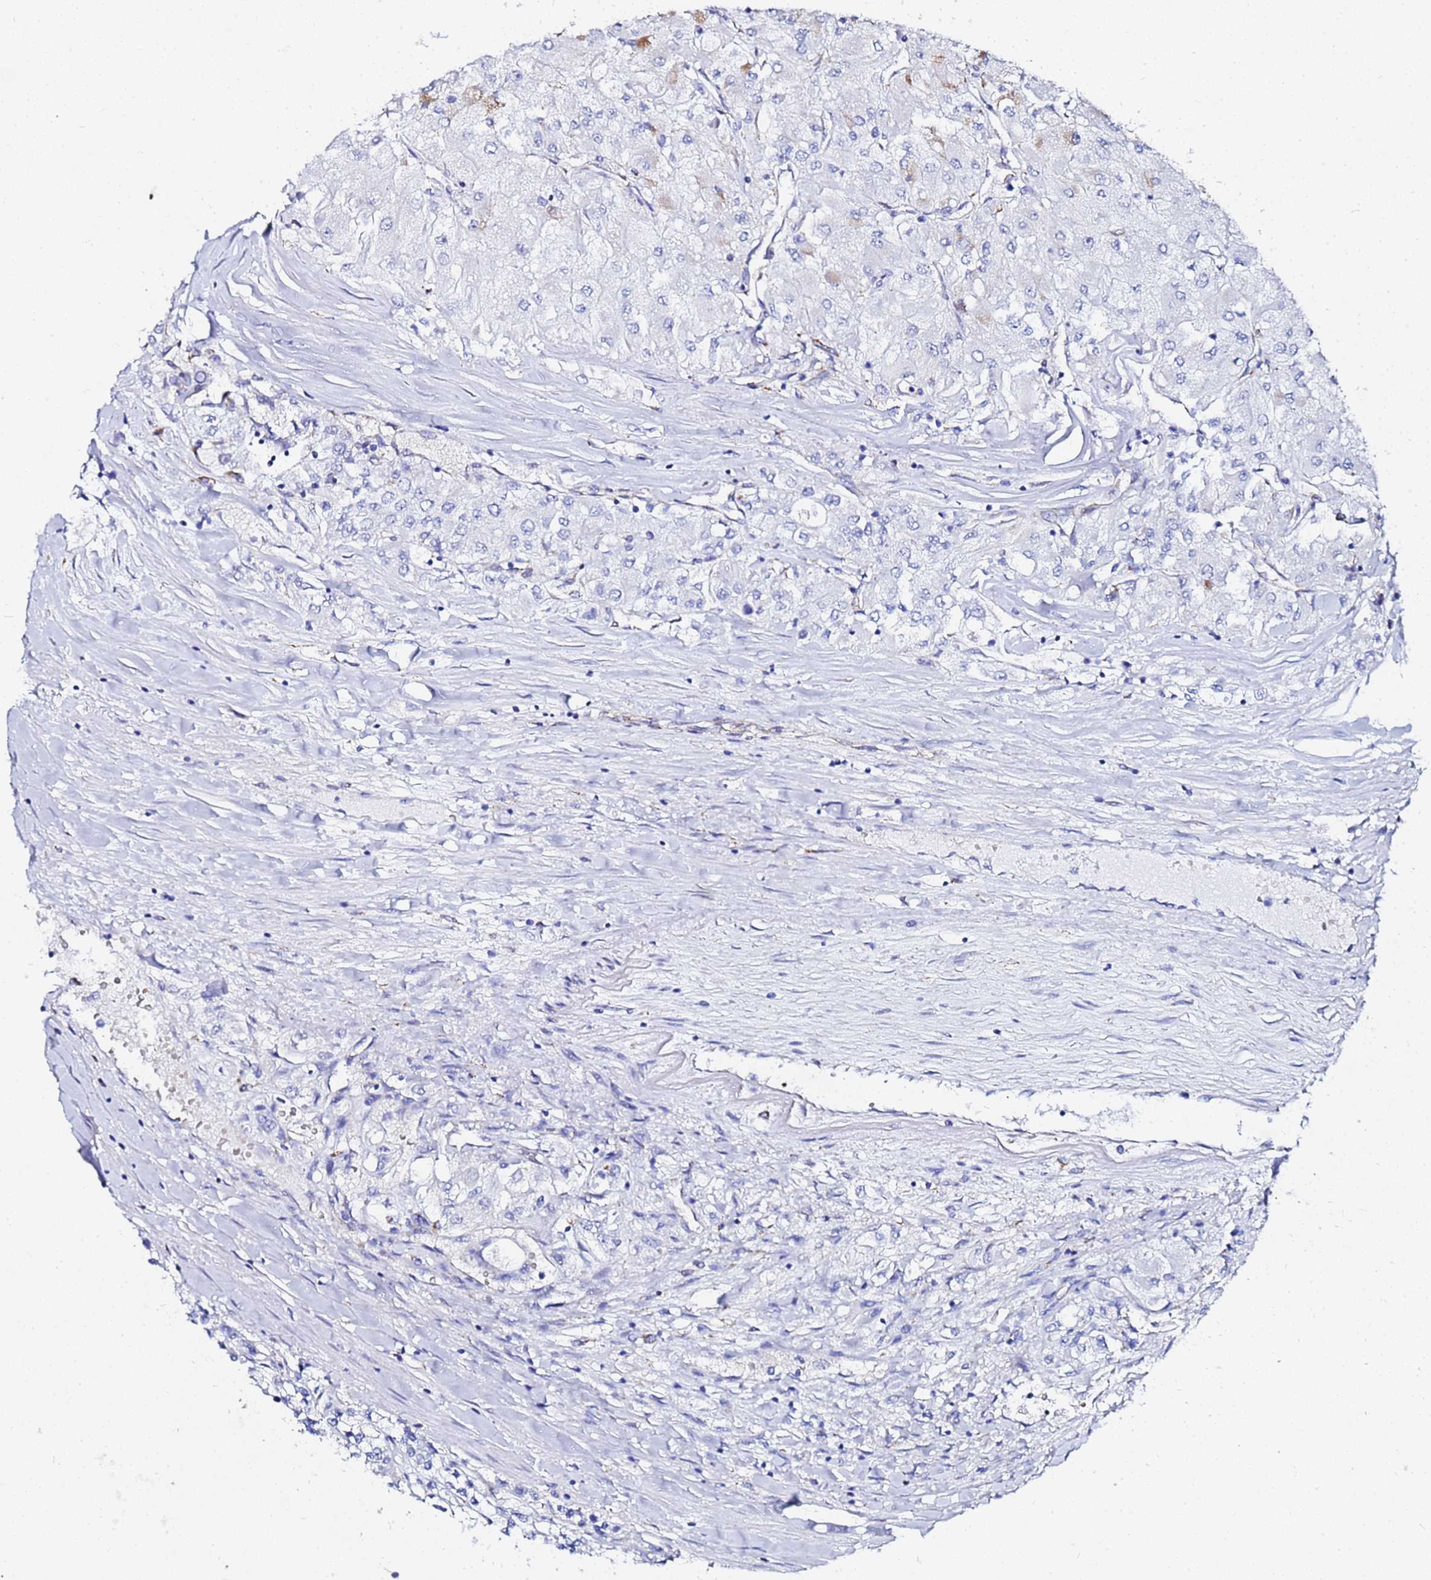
{"staining": {"intensity": "negative", "quantity": "none", "location": "none"}, "tissue": "renal cancer", "cell_type": "Tumor cells", "image_type": "cancer", "snomed": [{"axis": "morphology", "description": "Adenocarcinoma, NOS"}, {"axis": "topography", "description": "Kidney"}], "caption": "DAB (3,3'-diaminobenzidine) immunohistochemical staining of adenocarcinoma (renal) demonstrates no significant expression in tumor cells.", "gene": "ZNF26", "patient": {"sex": "male", "age": 80}}